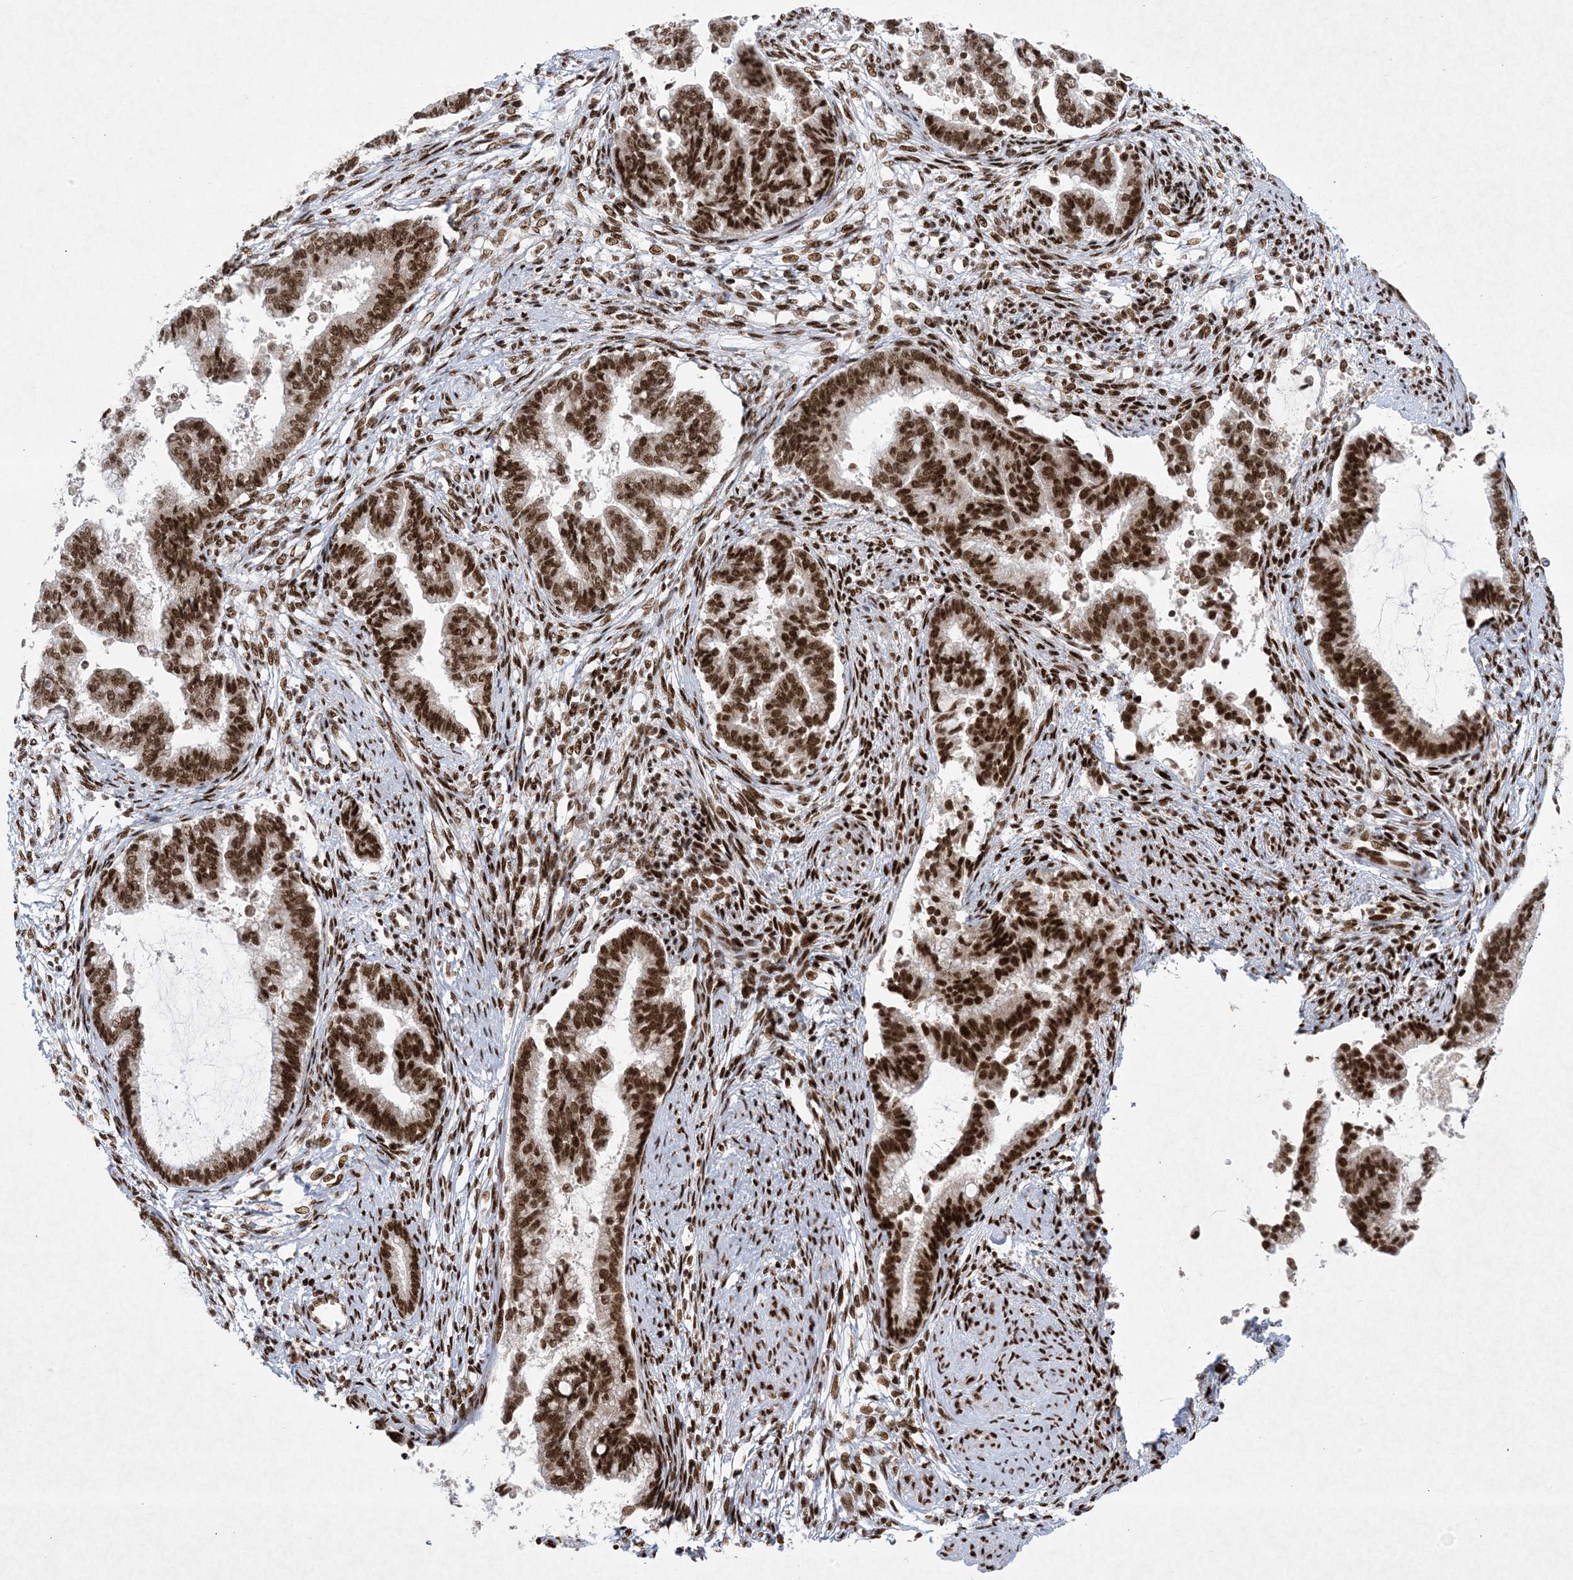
{"staining": {"intensity": "strong", "quantity": ">75%", "location": "nuclear"}, "tissue": "cervical cancer", "cell_type": "Tumor cells", "image_type": "cancer", "snomed": [{"axis": "morphology", "description": "Adenocarcinoma, NOS"}, {"axis": "topography", "description": "Cervix"}], "caption": "Cervical cancer stained with immunohistochemistry (IHC) reveals strong nuclear staining in about >75% of tumor cells.", "gene": "PKNOX2", "patient": {"sex": "female", "age": 44}}